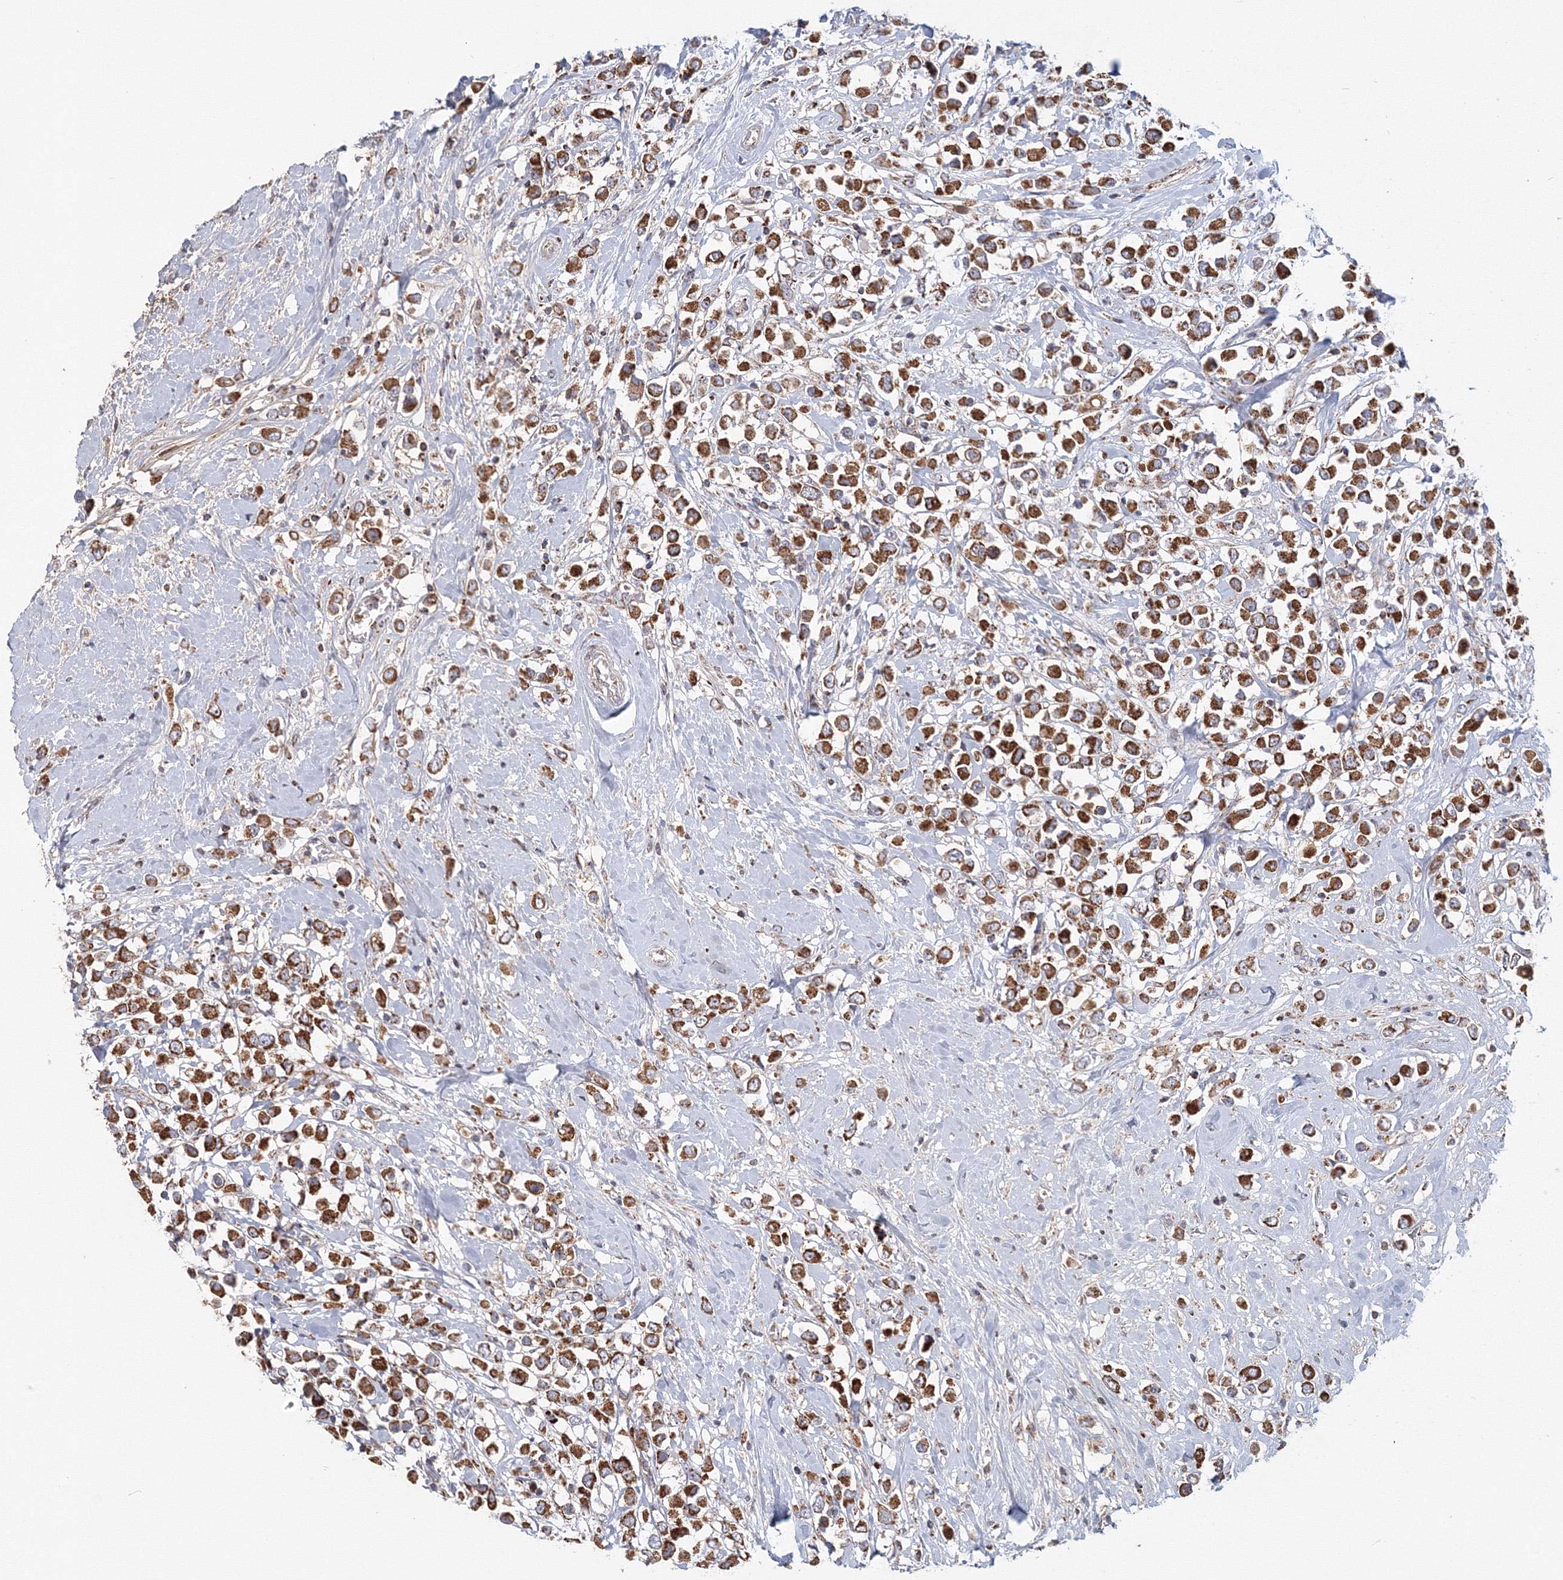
{"staining": {"intensity": "strong", "quantity": ">75%", "location": "cytoplasmic/membranous"}, "tissue": "breast cancer", "cell_type": "Tumor cells", "image_type": "cancer", "snomed": [{"axis": "morphology", "description": "Duct carcinoma"}, {"axis": "topography", "description": "Breast"}], "caption": "Protein expression analysis of breast cancer (infiltrating ductal carcinoma) demonstrates strong cytoplasmic/membranous positivity in approximately >75% of tumor cells.", "gene": "GRPEL1", "patient": {"sex": "female", "age": 61}}